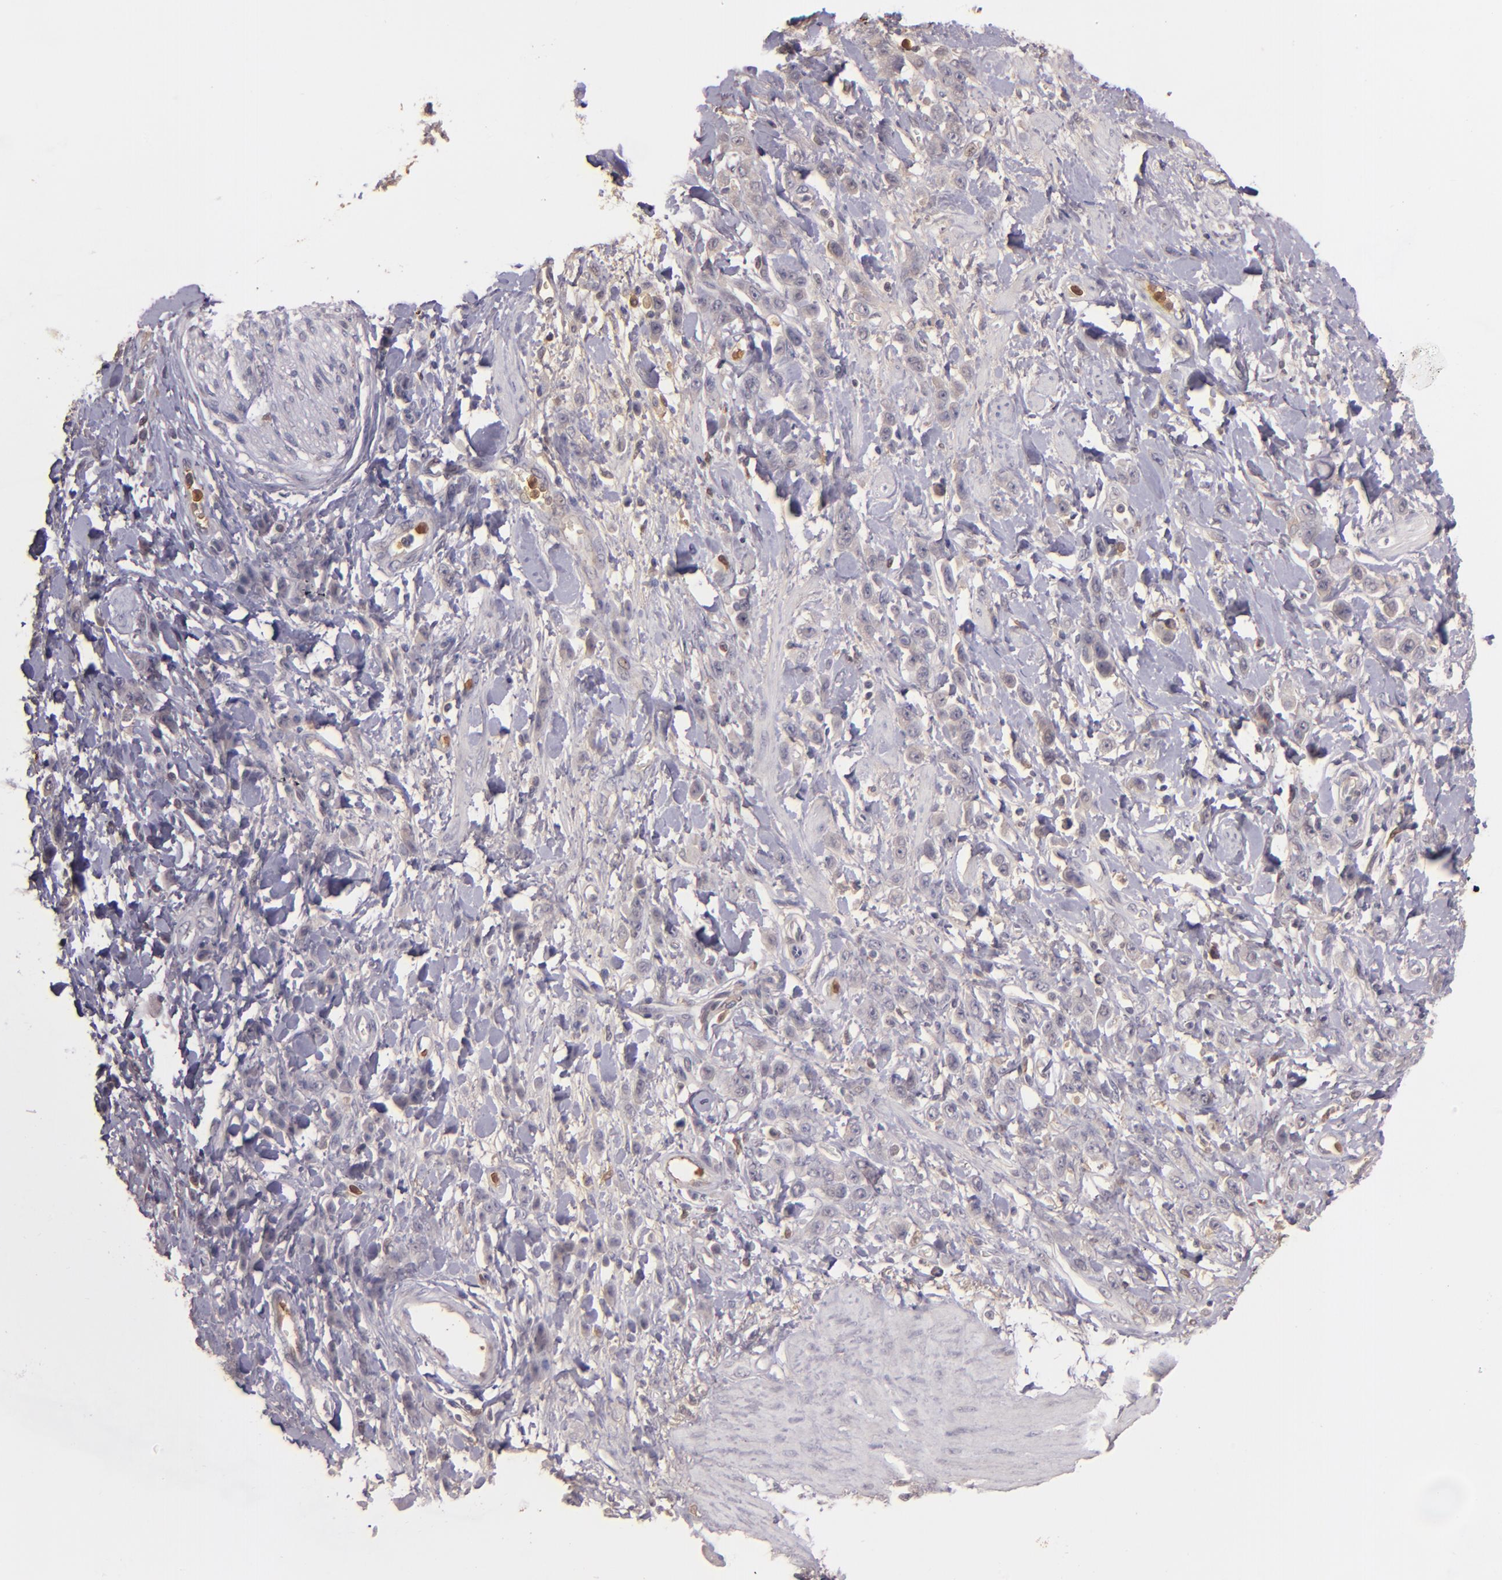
{"staining": {"intensity": "negative", "quantity": "none", "location": "none"}, "tissue": "stomach cancer", "cell_type": "Tumor cells", "image_type": "cancer", "snomed": [{"axis": "morphology", "description": "Normal tissue, NOS"}, {"axis": "morphology", "description": "Adenocarcinoma, NOS"}, {"axis": "topography", "description": "Stomach"}], "caption": "There is no significant staining in tumor cells of stomach adenocarcinoma.", "gene": "PTS", "patient": {"sex": "male", "age": 82}}